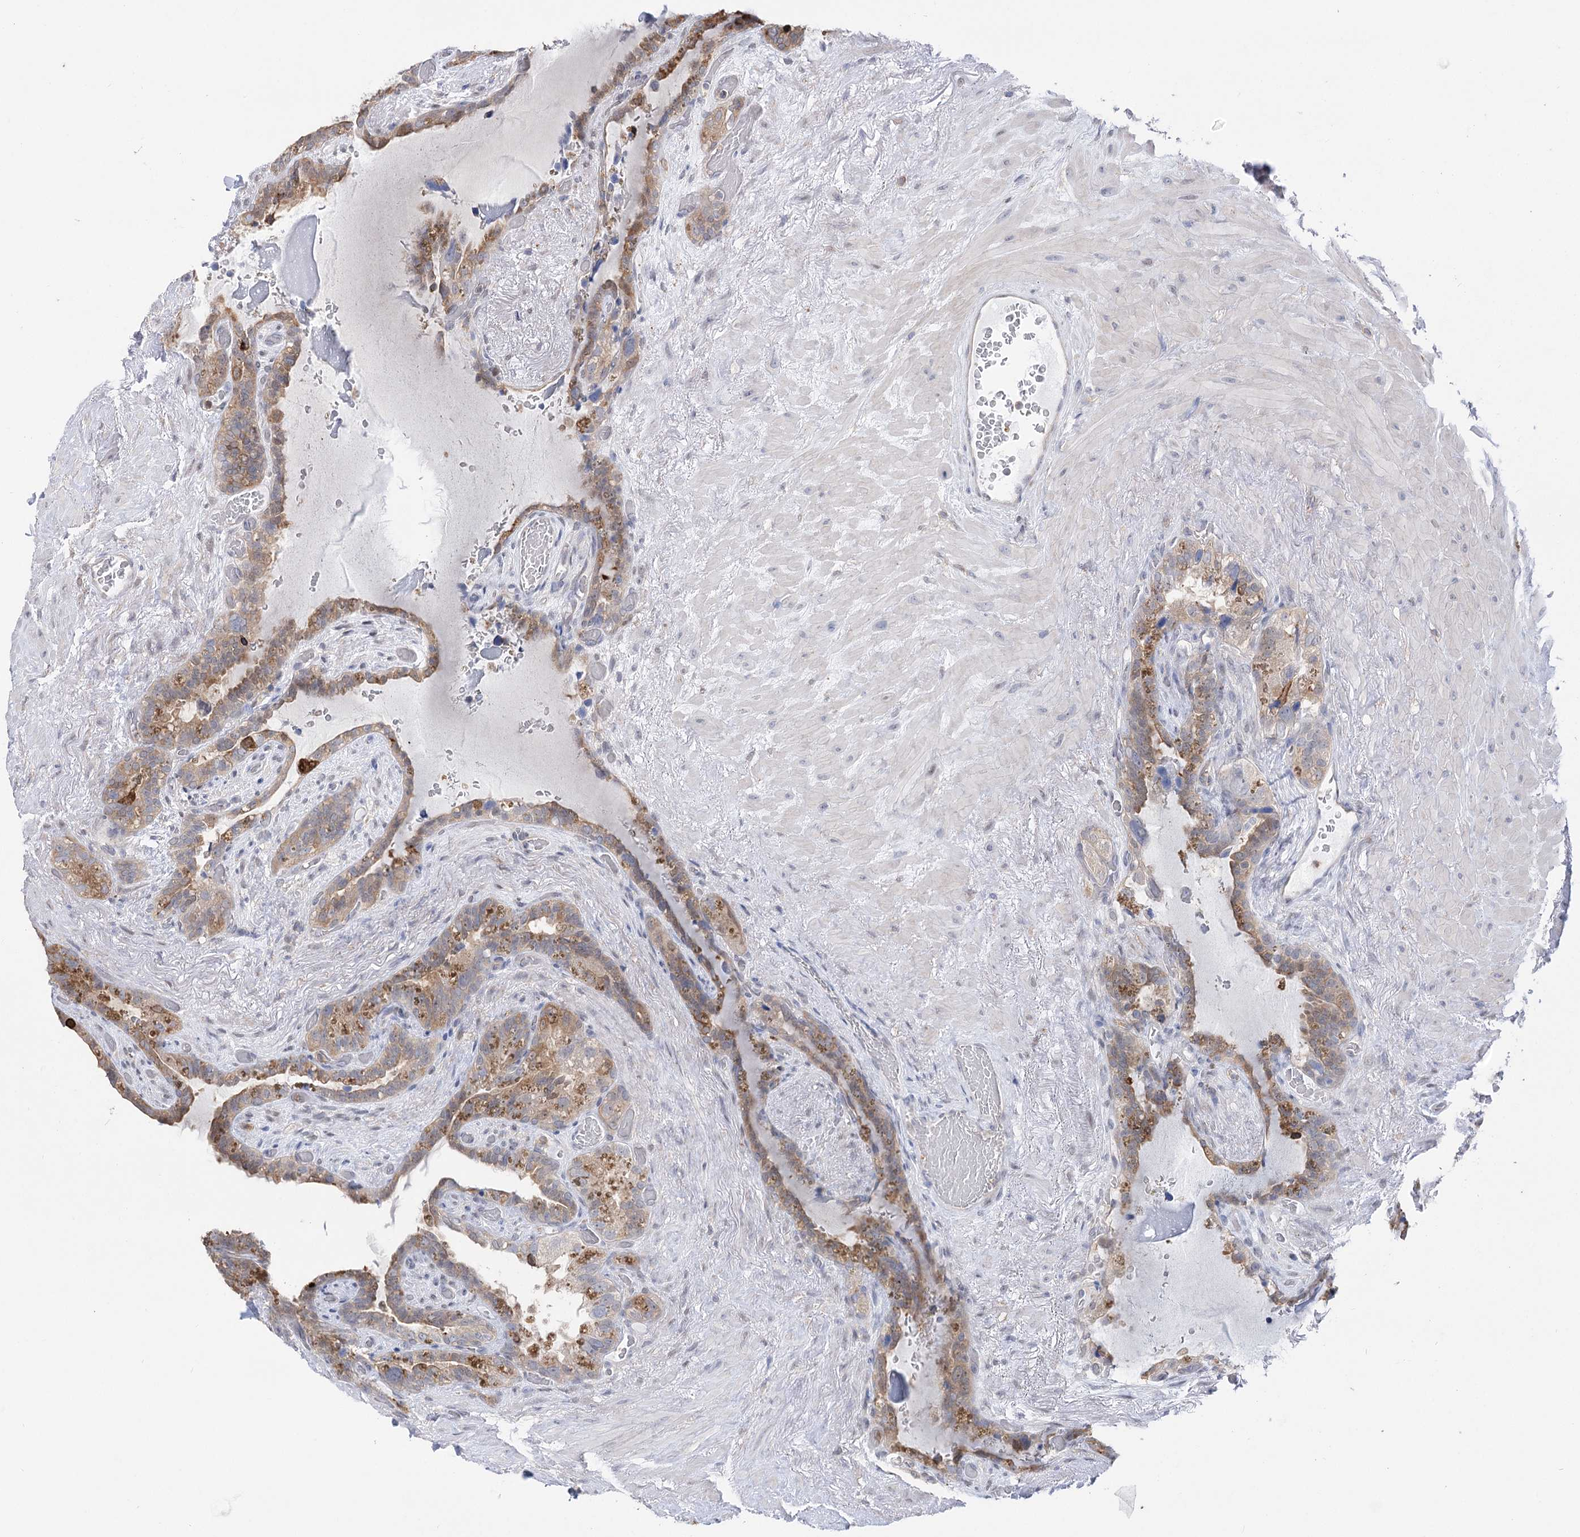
{"staining": {"intensity": "moderate", "quantity": "25%-75%", "location": "cytoplasmic/membranous"}, "tissue": "seminal vesicle", "cell_type": "Glandular cells", "image_type": "normal", "snomed": [{"axis": "morphology", "description": "Normal tissue, NOS"}, {"axis": "topography", "description": "Seminal veicle"}], "caption": "A brown stain shows moderate cytoplasmic/membranous expression of a protein in glandular cells of unremarkable seminal vesicle.", "gene": "UGP2", "patient": {"sex": "male", "age": 80}}